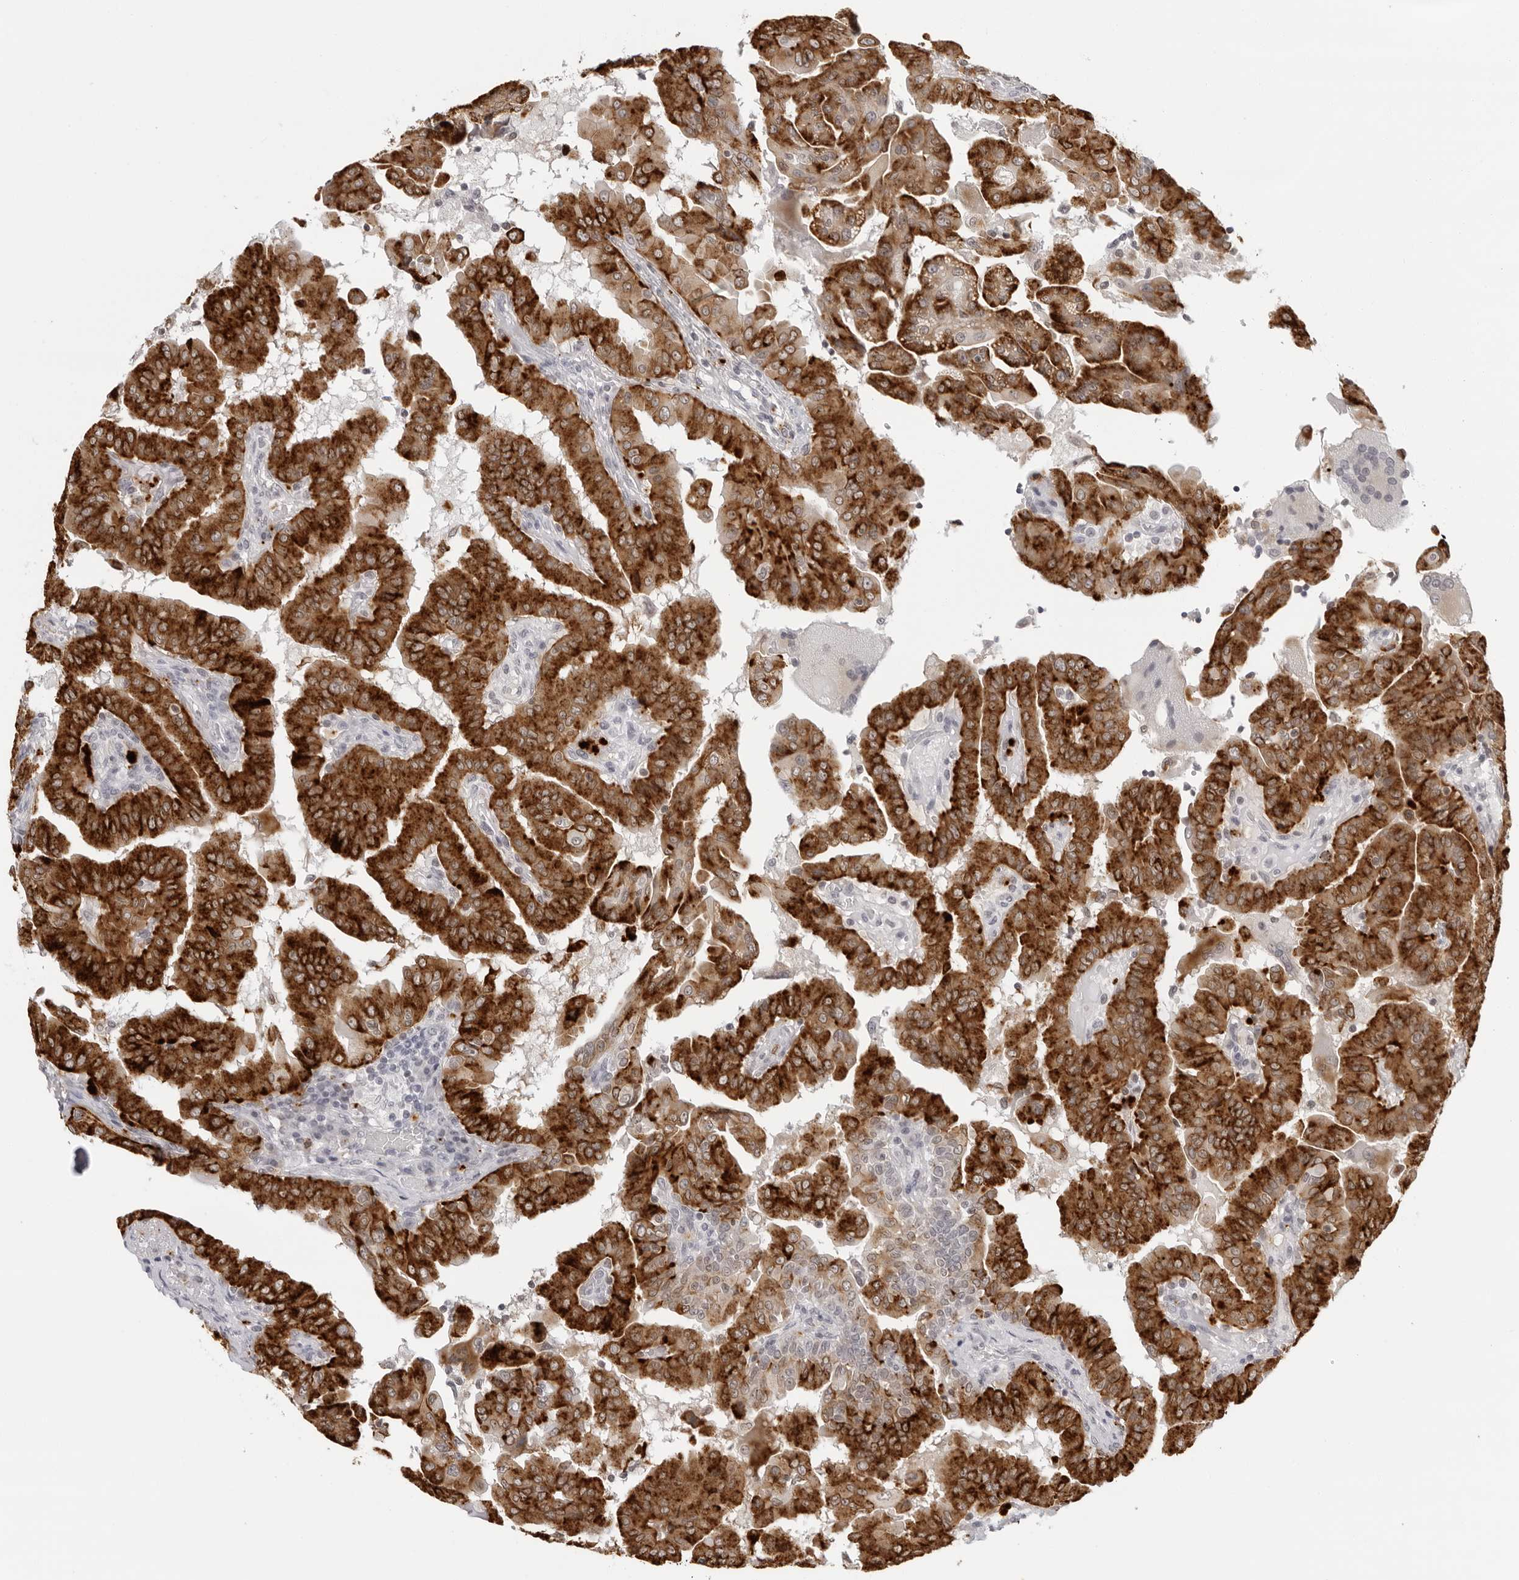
{"staining": {"intensity": "strong", "quantity": ">75%", "location": "cytoplasmic/membranous"}, "tissue": "thyroid cancer", "cell_type": "Tumor cells", "image_type": "cancer", "snomed": [{"axis": "morphology", "description": "Papillary adenocarcinoma, NOS"}, {"axis": "topography", "description": "Thyroid gland"}], "caption": "This histopathology image displays immunohistochemistry staining of thyroid cancer (papillary adenocarcinoma), with high strong cytoplasmic/membranous staining in approximately >75% of tumor cells.", "gene": "STRADB", "patient": {"sex": "male", "age": 33}}